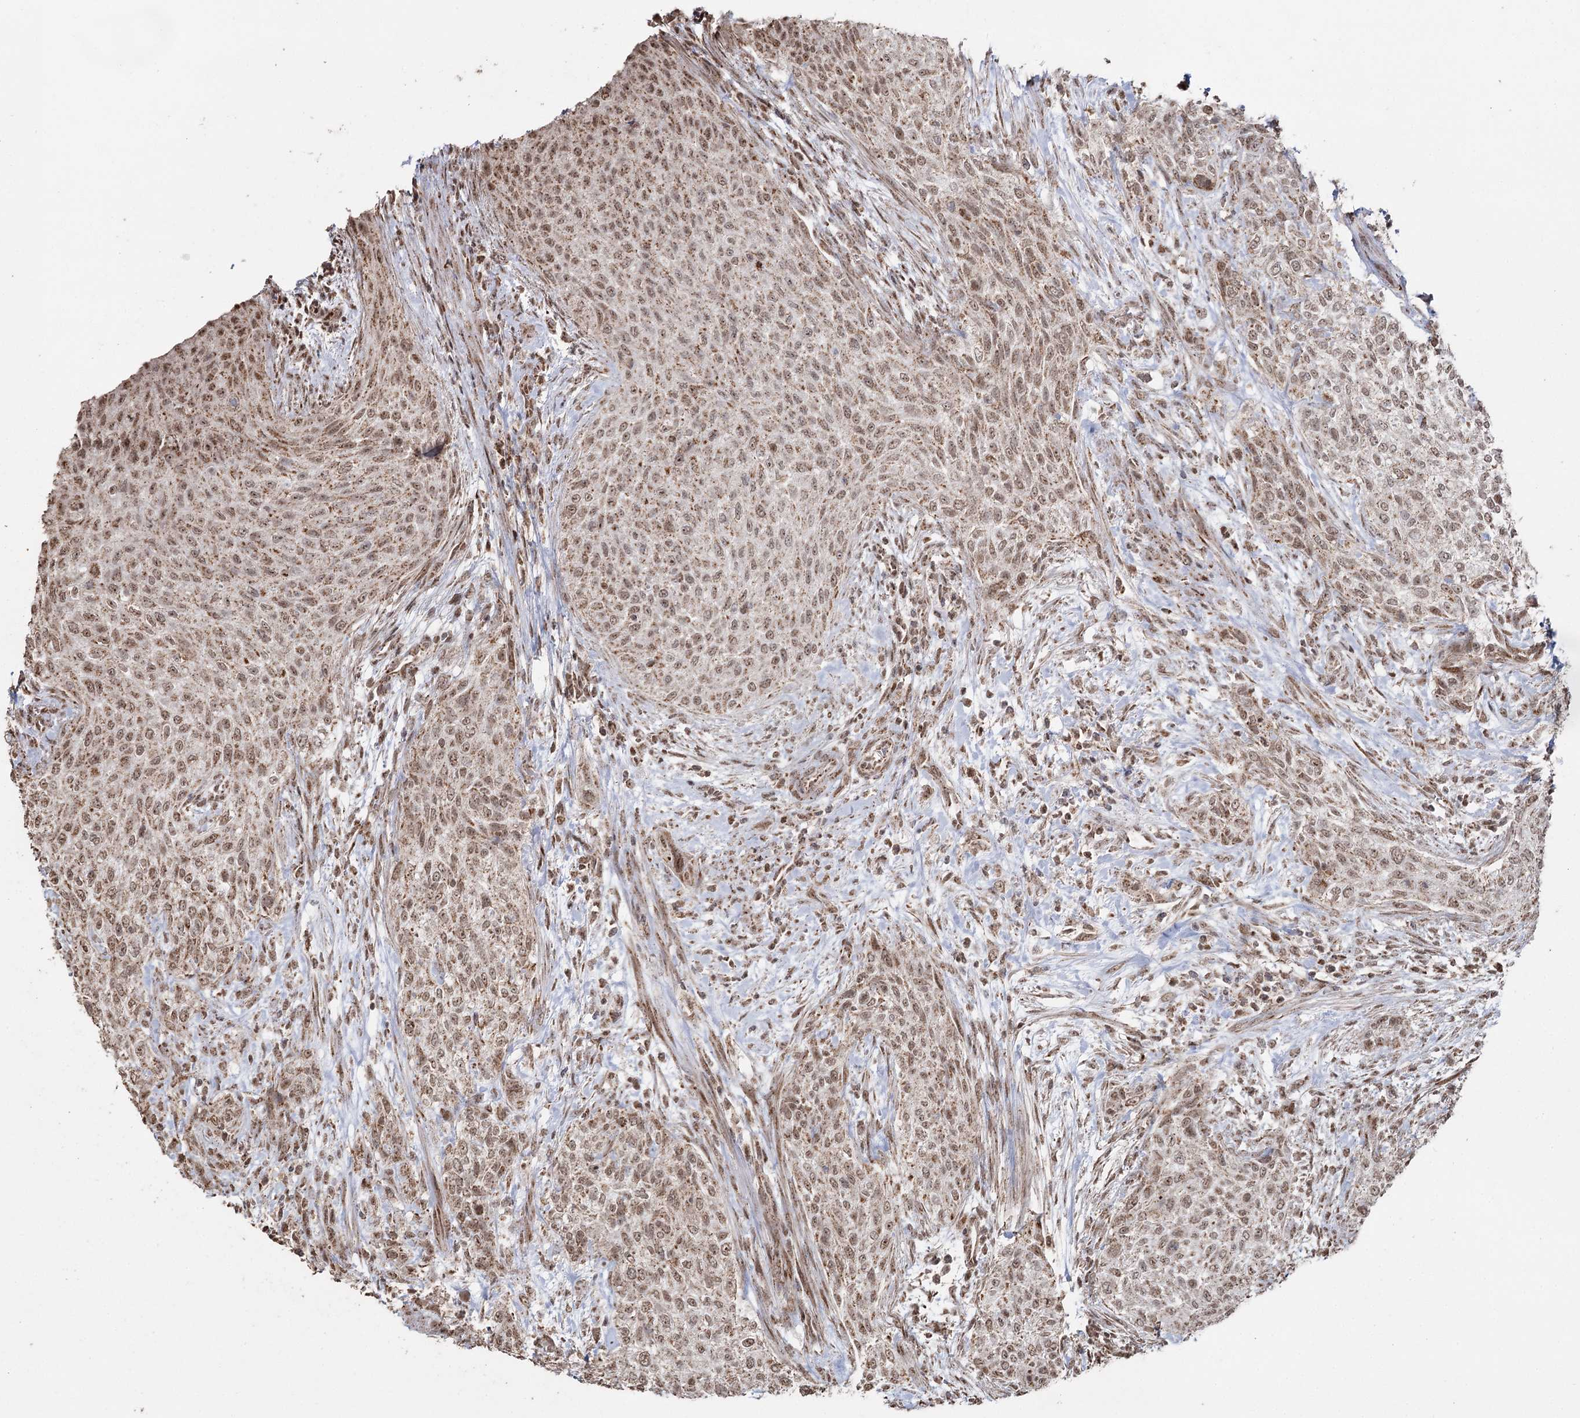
{"staining": {"intensity": "moderate", "quantity": ">75%", "location": "cytoplasmic/membranous,nuclear"}, "tissue": "urothelial cancer", "cell_type": "Tumor cells", "image_type": "cancer", "snomed": [{"axis": "morphology", "description": "Normal tissue, NOS"}, {"axis": "morphology", "description": "Urothelial carcinoma, NOS"}, {"axis": "topography", "description": "Urinary bladder"}, {"axis": "topography", "description": "Peripheral nerve tissue"}], "caption": "Protein analysis of transitional cell carcinoma tissue reveals moderate cytoplasmic/membranous and nuclear positivity in about >75% of tumor cells.", "gene": "PDHX", "patient": {"sex": "male", "age": 35}}